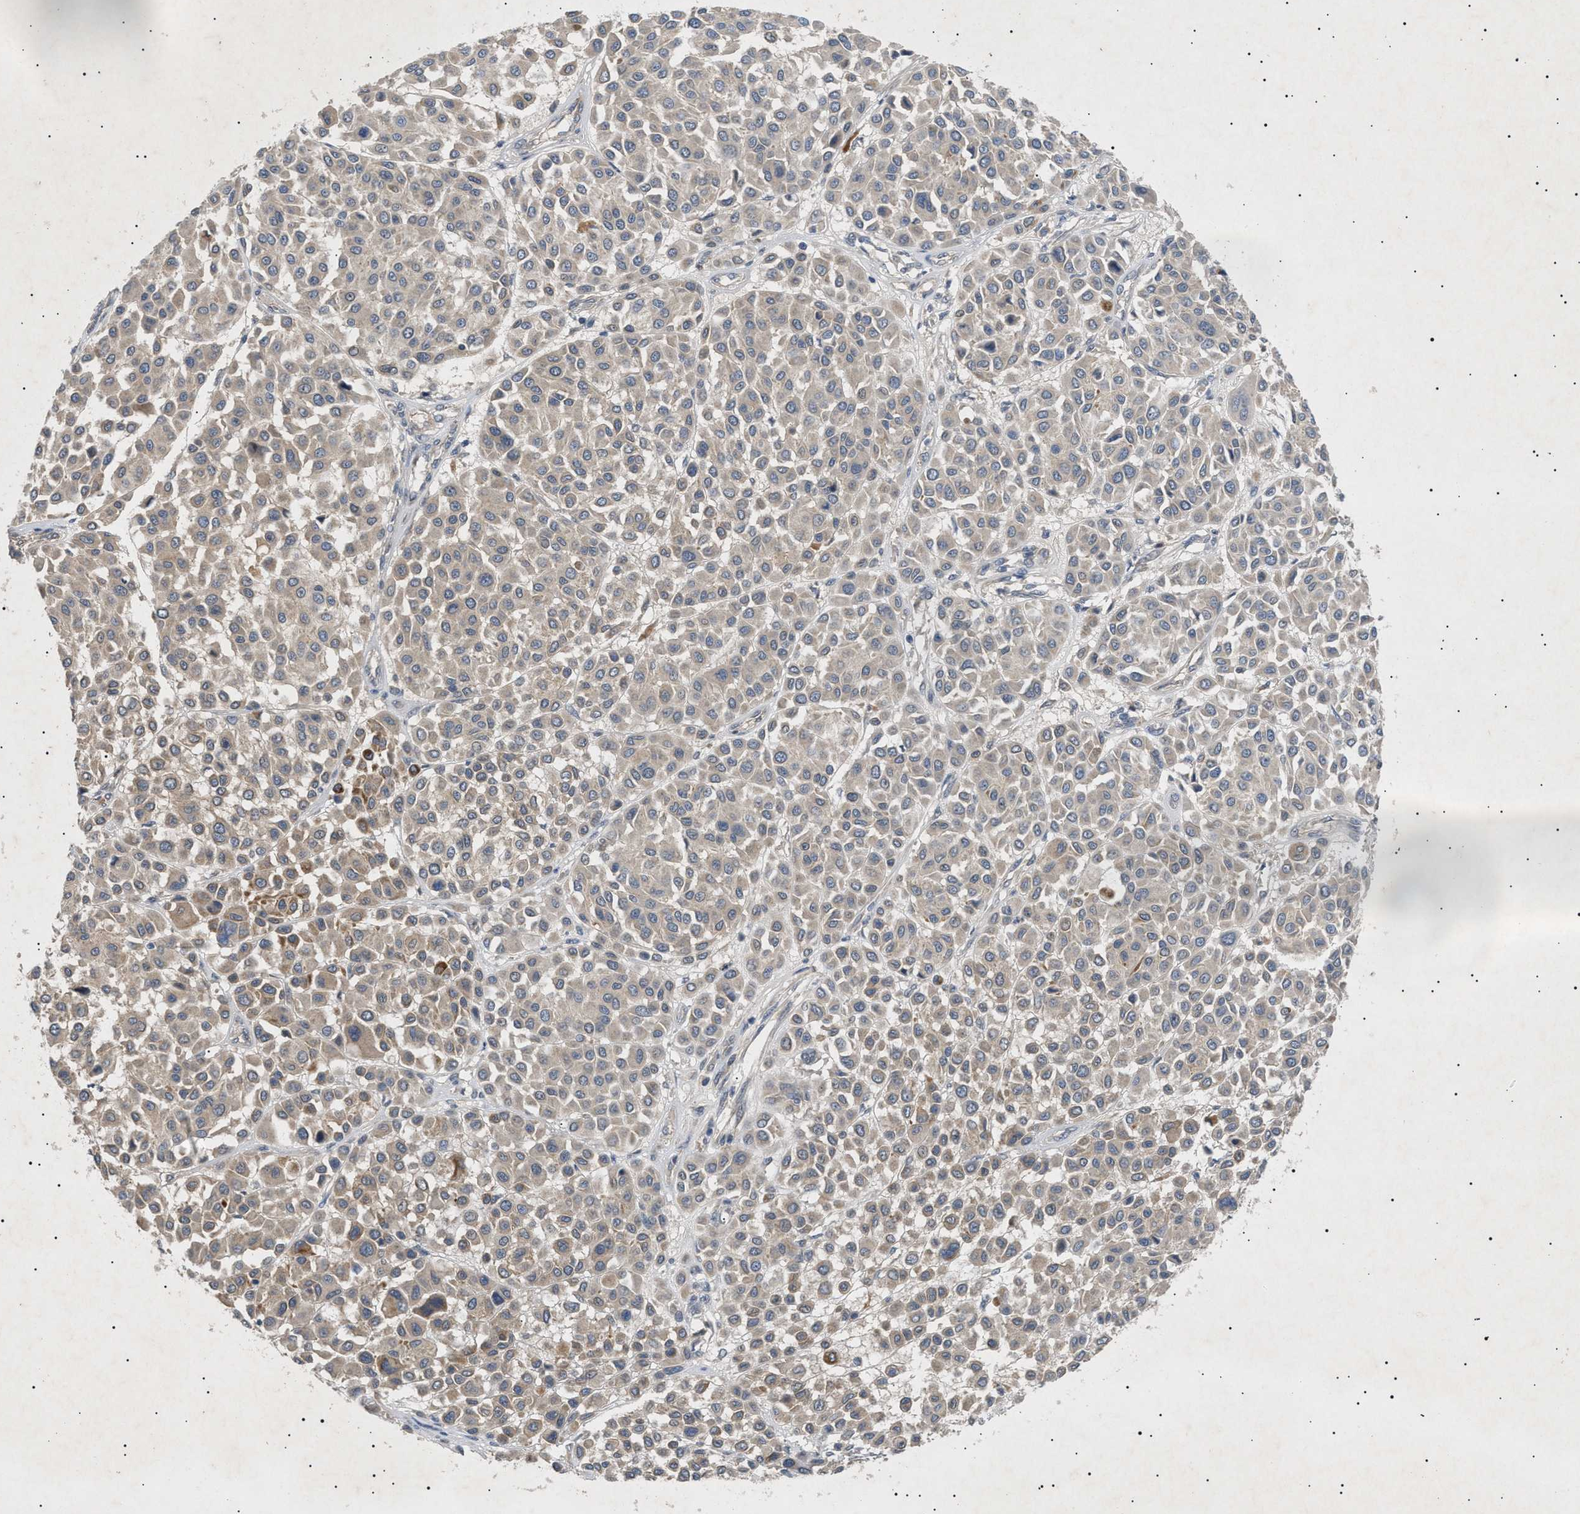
{"staining": {"intensity": "weak", "quantity": "<25%", "location": "cytoplasmic/membranous"}, "tissue": "melanoma", "cell_type": "Tumor cells", "image_type": "cancer", "snomed": [{"axis": "morphology", "description": "Malignant melanoma, Metastatic site"}, {"axis": "topography", "description": "Soft tissue"}], "caption": "Immunohistochemistry (IHC) histopathology image of neoplastic tissue: malignant melanoma (metastatic site) stained with DAB (3,3'-diaminobenzidine) shows no significant protein expression in tumor cells.", "gene": "SIRT5", "patient": {"sex": "male", "age": 41}}